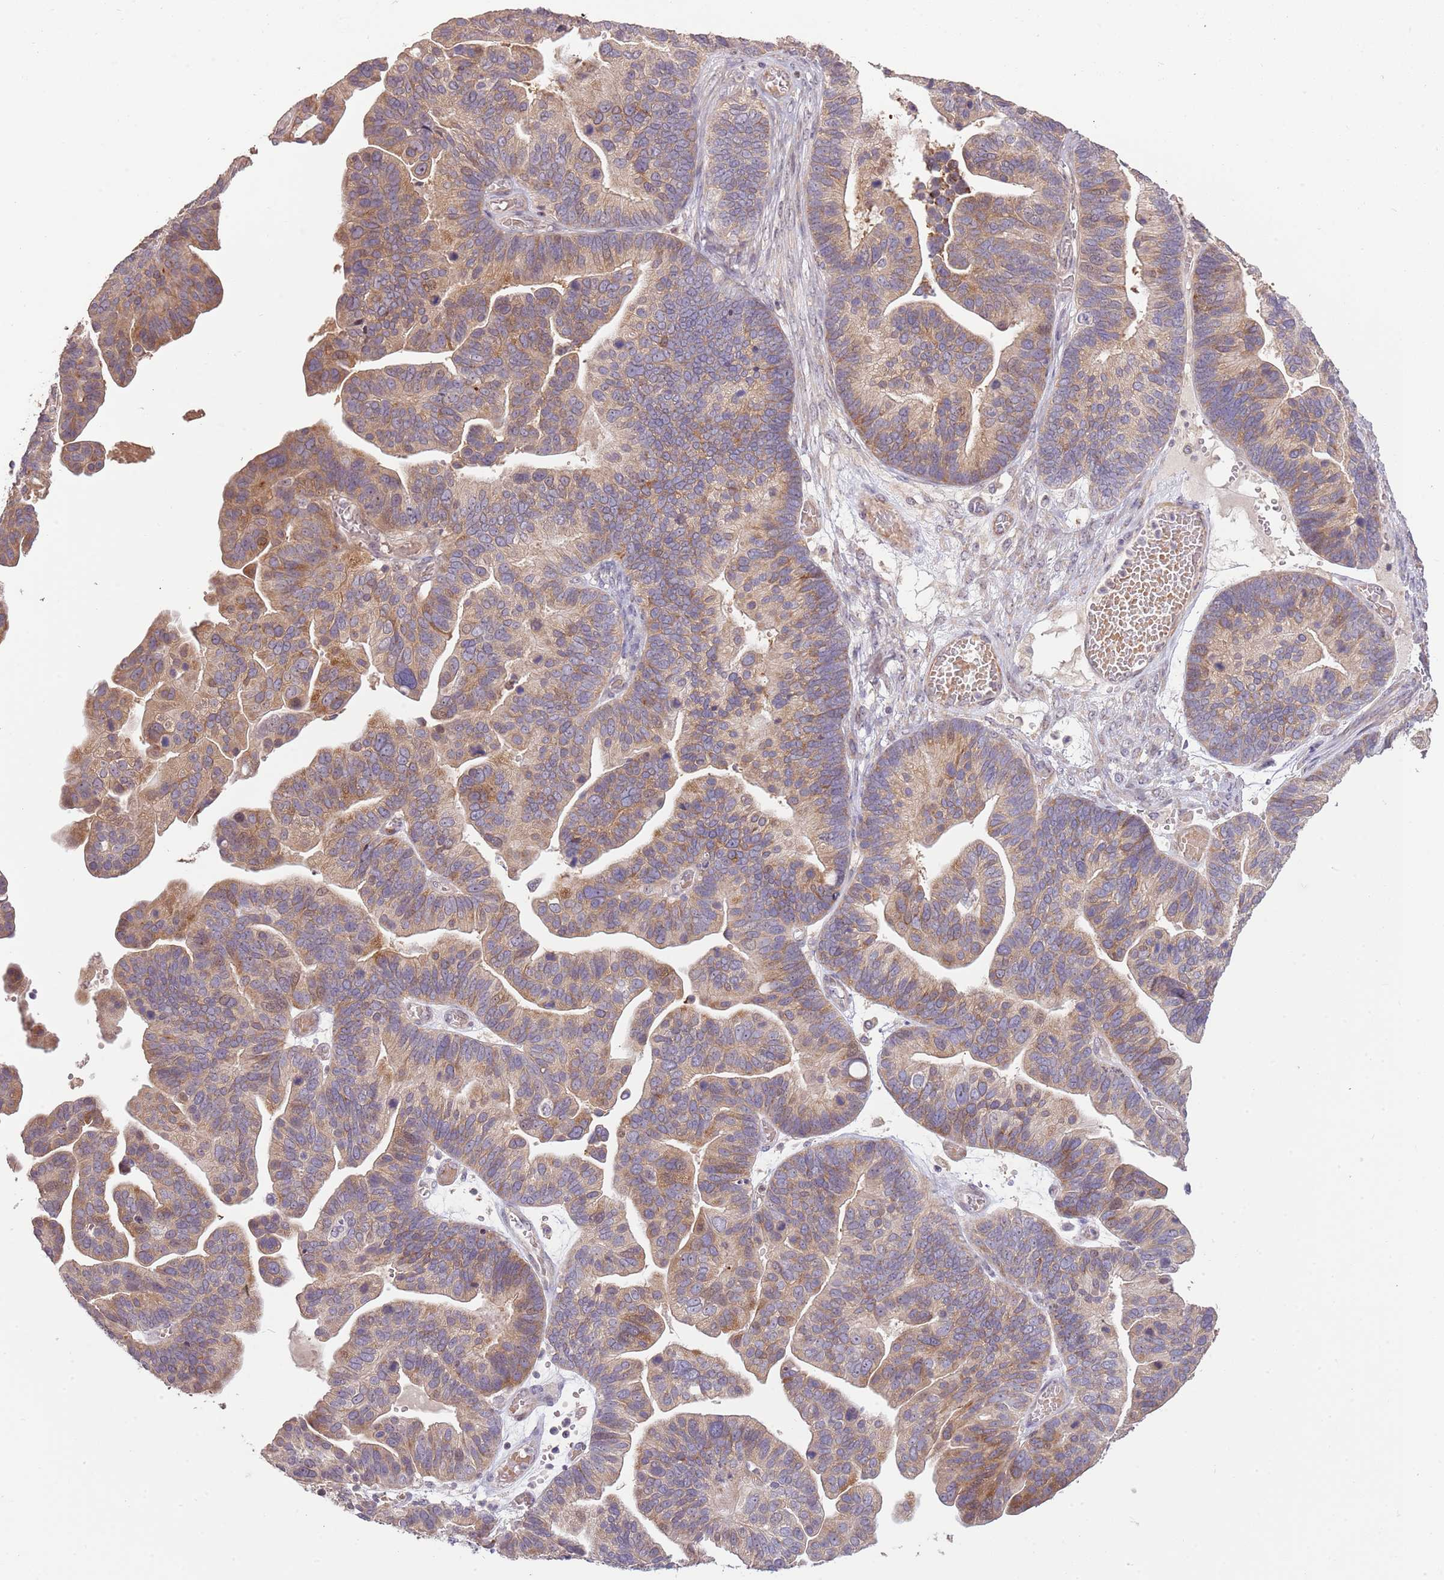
{"staining": {"intensity": "moderate", "quantity": ">75%", "location": "cytoplasmic/membranous"}, "tissue": "ovarian cancer", "cell_type": "Tumor cells", "image_type": "cancer", "snomed": [{"axis": "morphology", "description": "Cystadenocarcinoma, serous, NOS"}, {"axis": "topography", "description": "Ovary"}], "caption": "Ovarian serous cystadenocarcinoma stained with a protein marker shows moderate staining in tumor cells.", "gene": "ADTRP", "patient": {"sex": "female", "age": 56}}